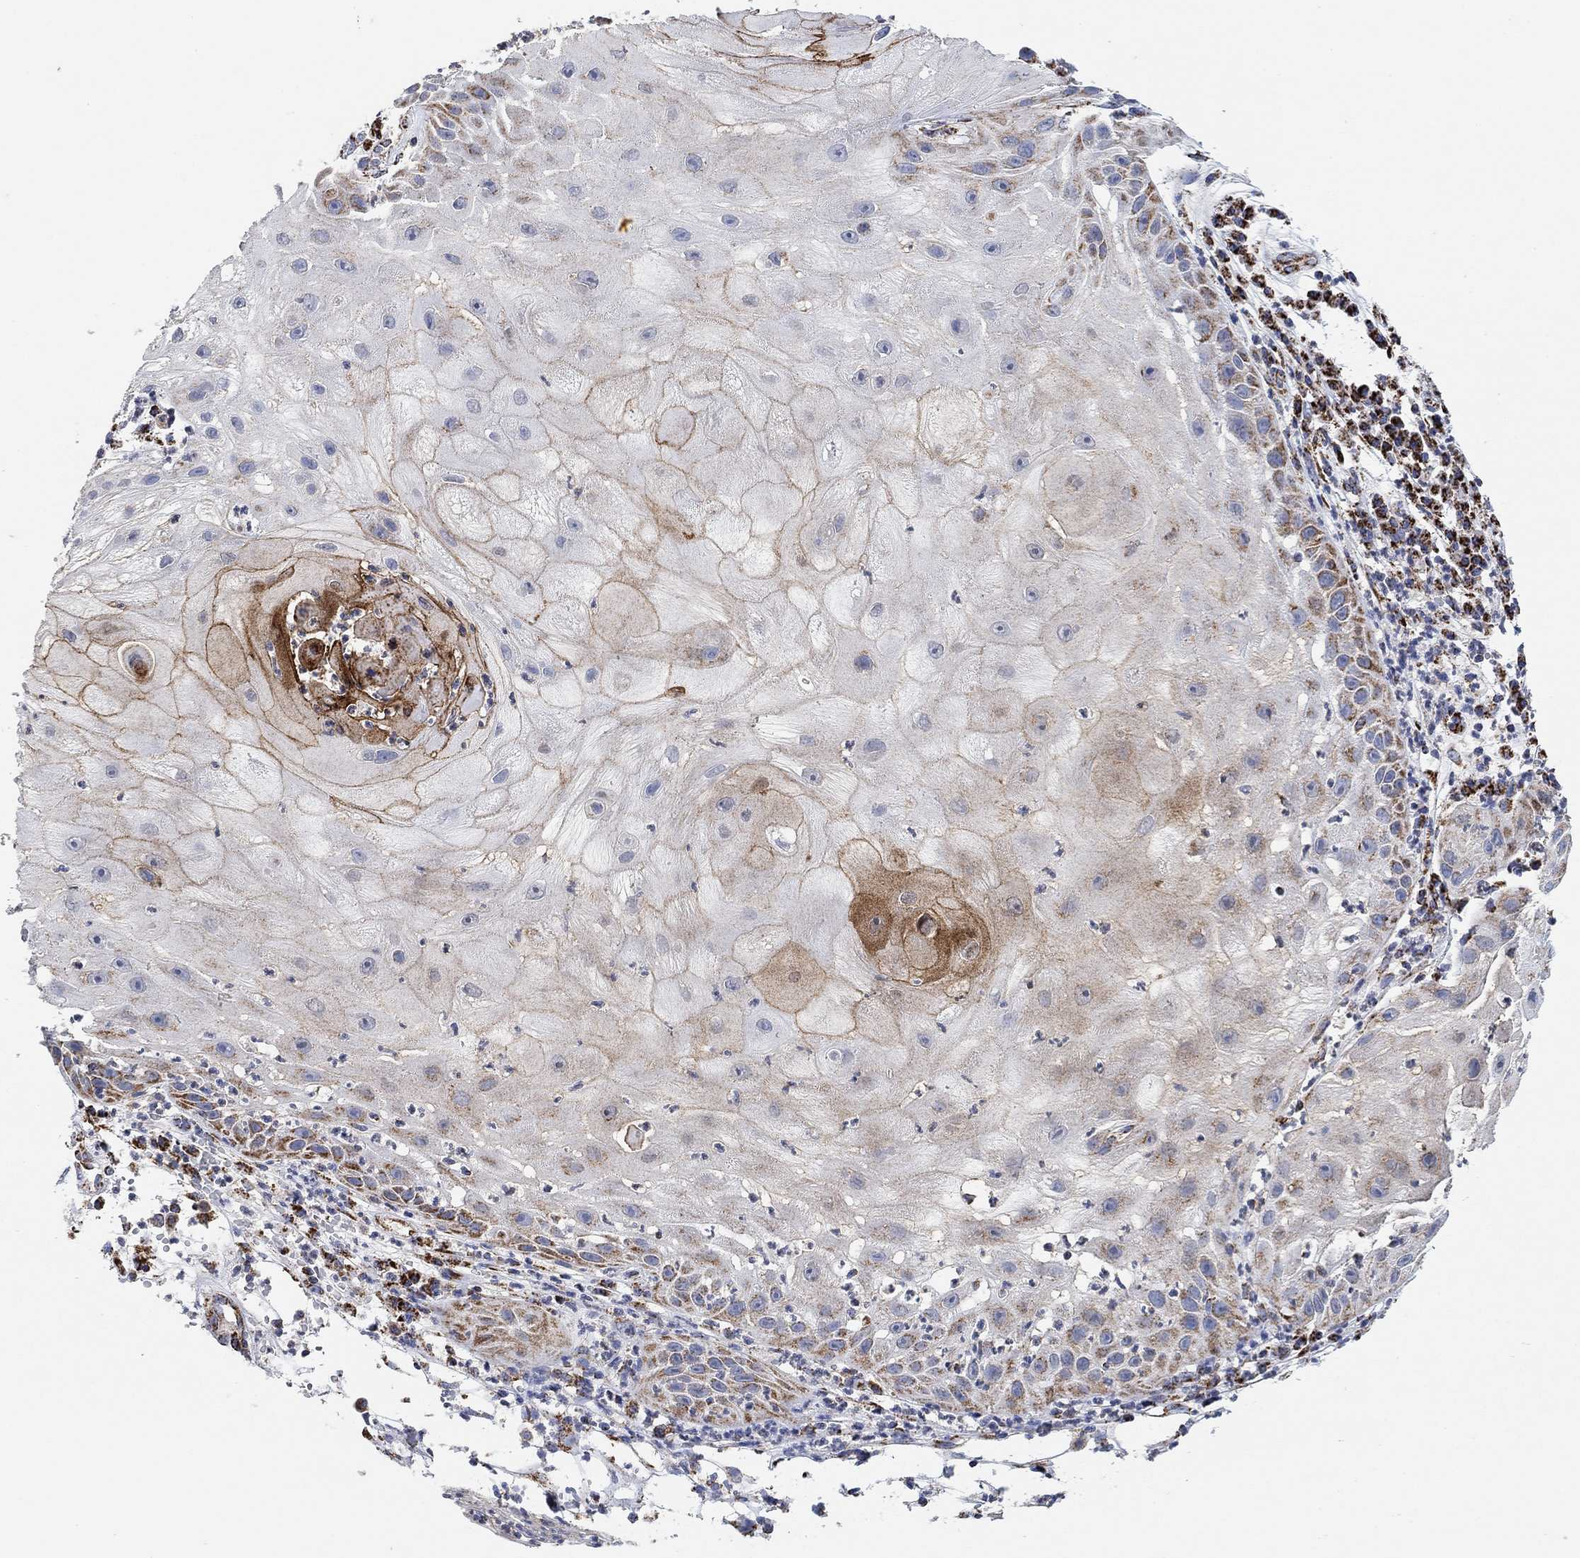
{"staining": {"intensity": "moderate", "quantity": "<25%", "location": "cytoplasmic/membranous"}, "tissue": "skin cancer", "cell_type": "Tumor cells", "image_type": "cancer", "snomed": [{"axis": "morphology", "description": "Normal tissue, NOS"}, {"axis": "morphology", "description": "Squamous cell carcinoma, NOS"}, {"axis": "topography", "description": "Skin"}], "caption": "Immunohistochemical staining of human skin cancer (squamous cell carcinoma) displays low levels of moderate cytoplasmic/membranous positivity in about <25% of tumor cells.", "gene": "NDUFS3", "patient": {"sex": "male", "age": 79}}